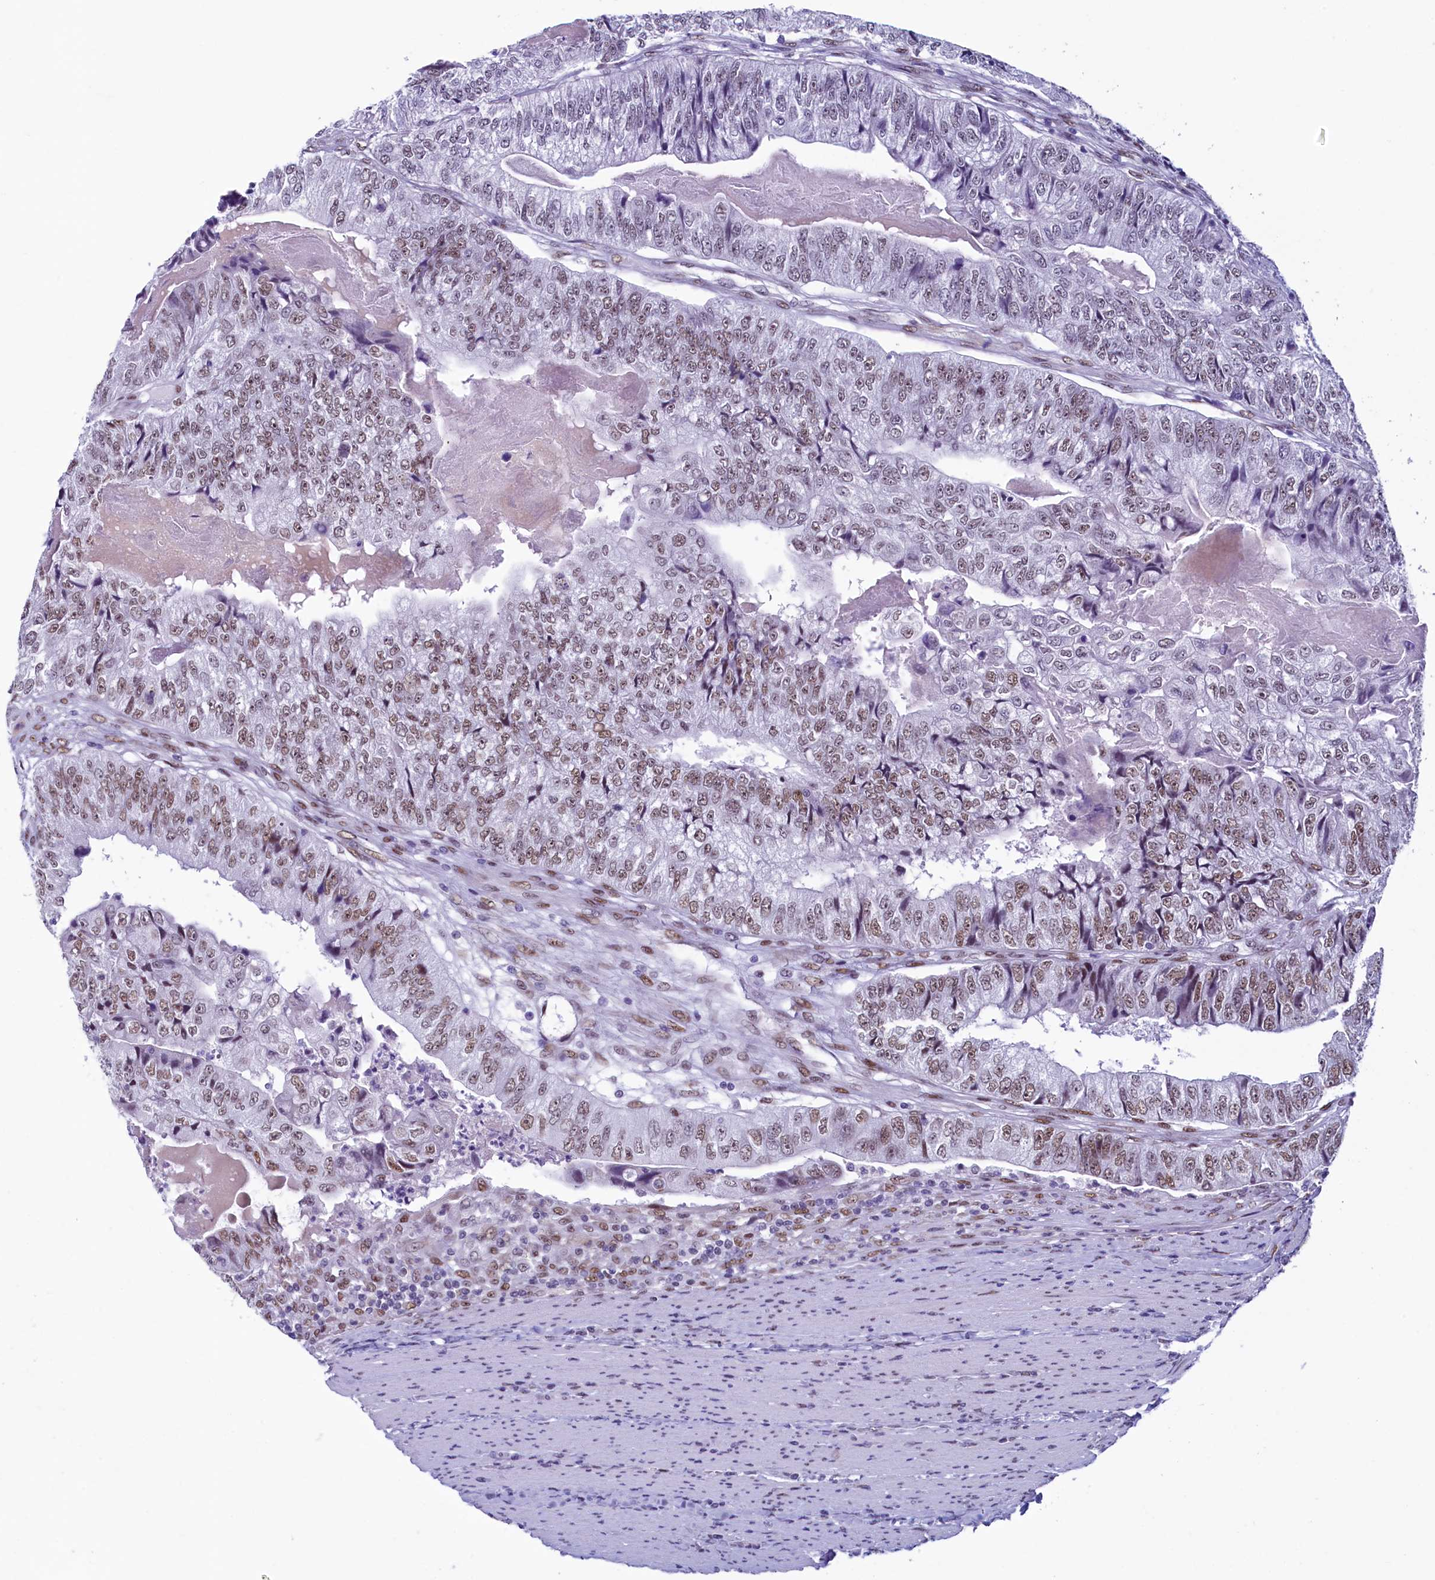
{"staining": {"intensity": "moderate", "quantity": ">75%", "location": "nuclear"}, "tissue": "colorectal cancer", "cell_type": "Tumor cells", "image_type": "cancer", "snomed": [{"axis": "morphology", "description": "Adenocarcinoma, NOS"}, {"axis": "topography", "description": "Colon"}], "caption": "Moderate nuclear protein positivity is present in about >75% of tumor cells in colorectal cancer.", "gene": "SUGP2", "patient": {"sex": "female", "age": 67}}